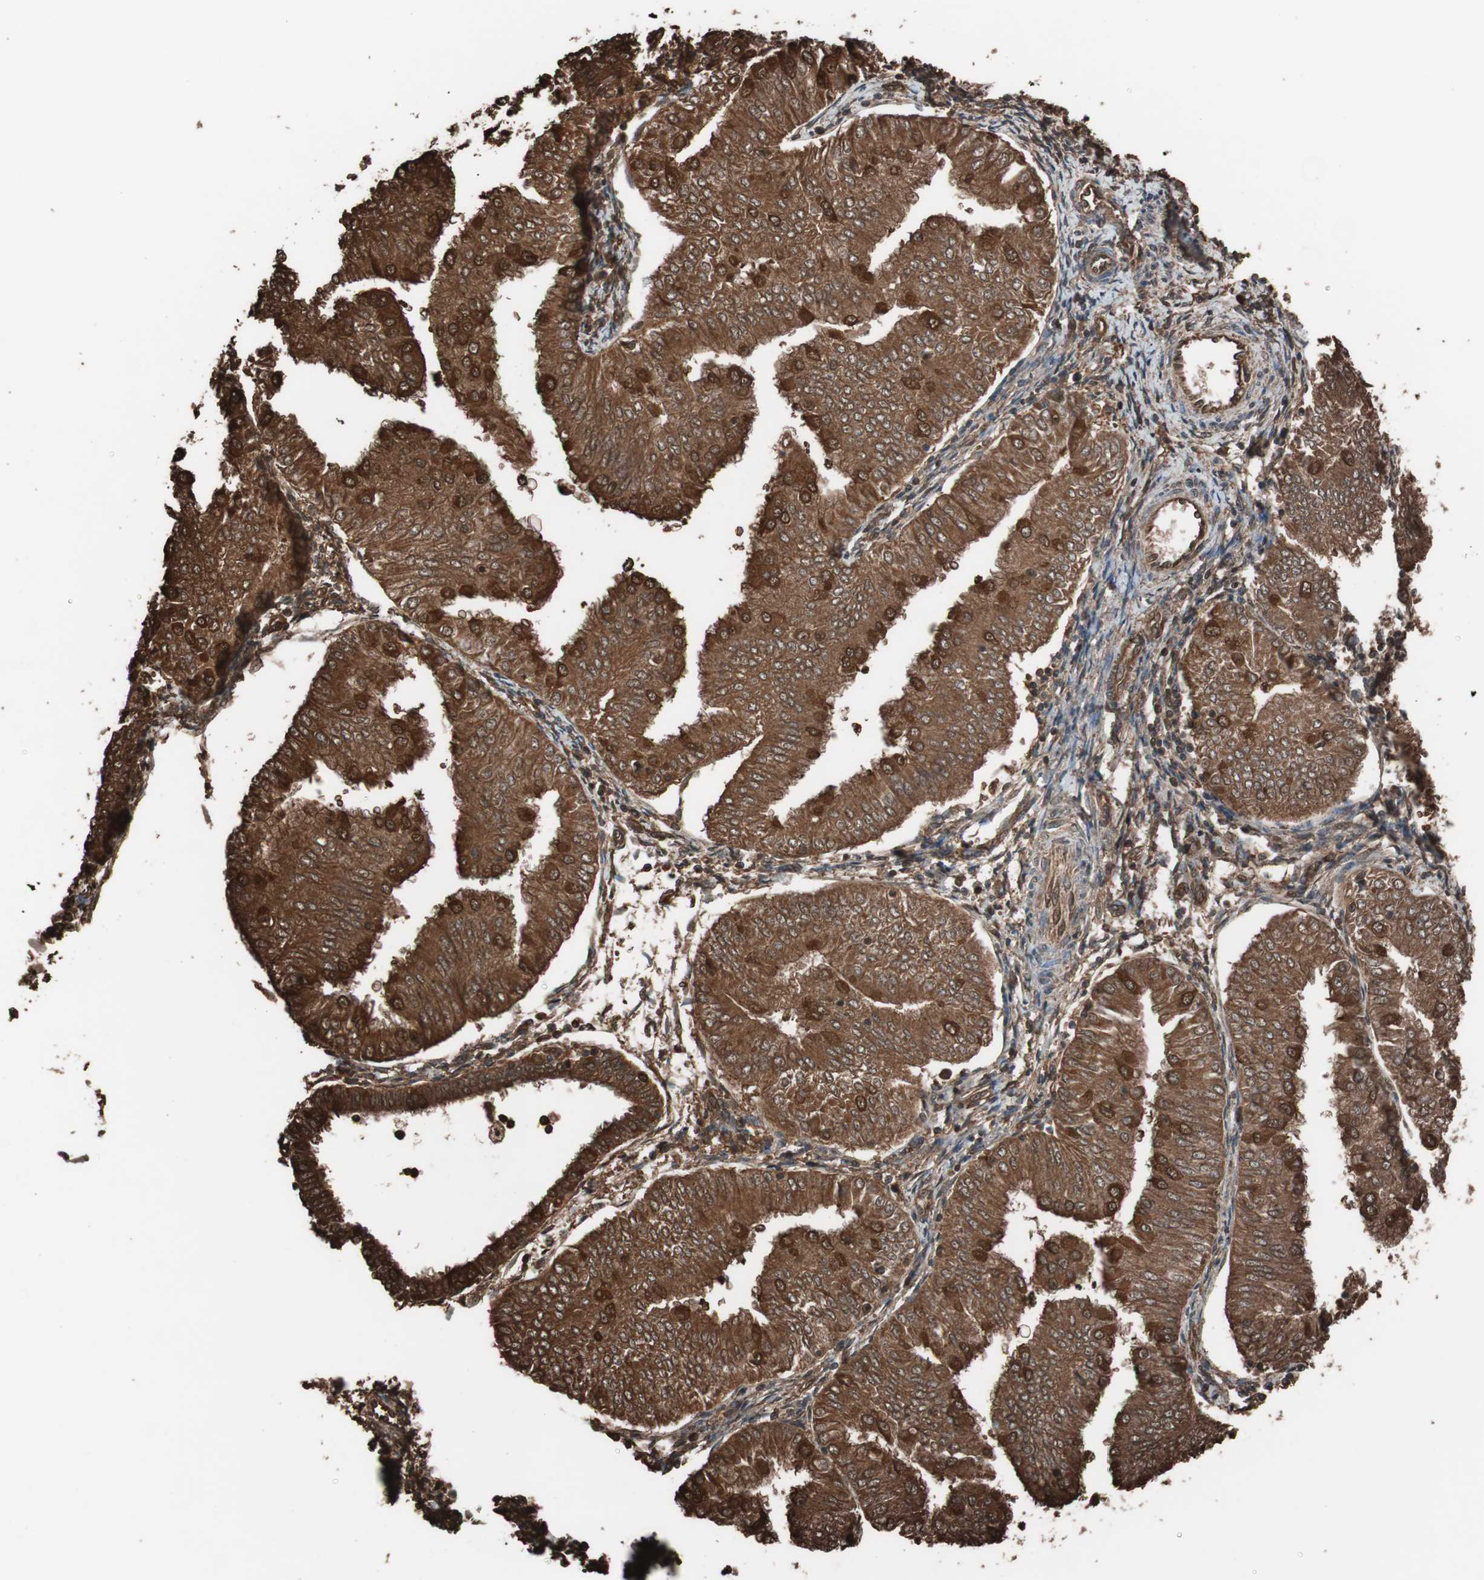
{"staining": {"intensity": "strong", "quantity": ">75%", "location": "cytoplasmic/membranous"}, "tissue": "endometrial cancer", "cell_type": "Tumor cells", "image_type": "cancer", "snomed": [{"axis": "morphology", "description": "Adenocarcinoma, NOS"}, {"axis": "topography", "description": "Endometrium"}], "caption": "A brown stain labels strong cytoplasmic/membranous positivity of a protein in endometrial cancer tumor cells. (brown staining indicates protein expression, while blue staining denotes nuclei).", "gene": "CALM2", "patient": {"sex": "female", "age": 53}}